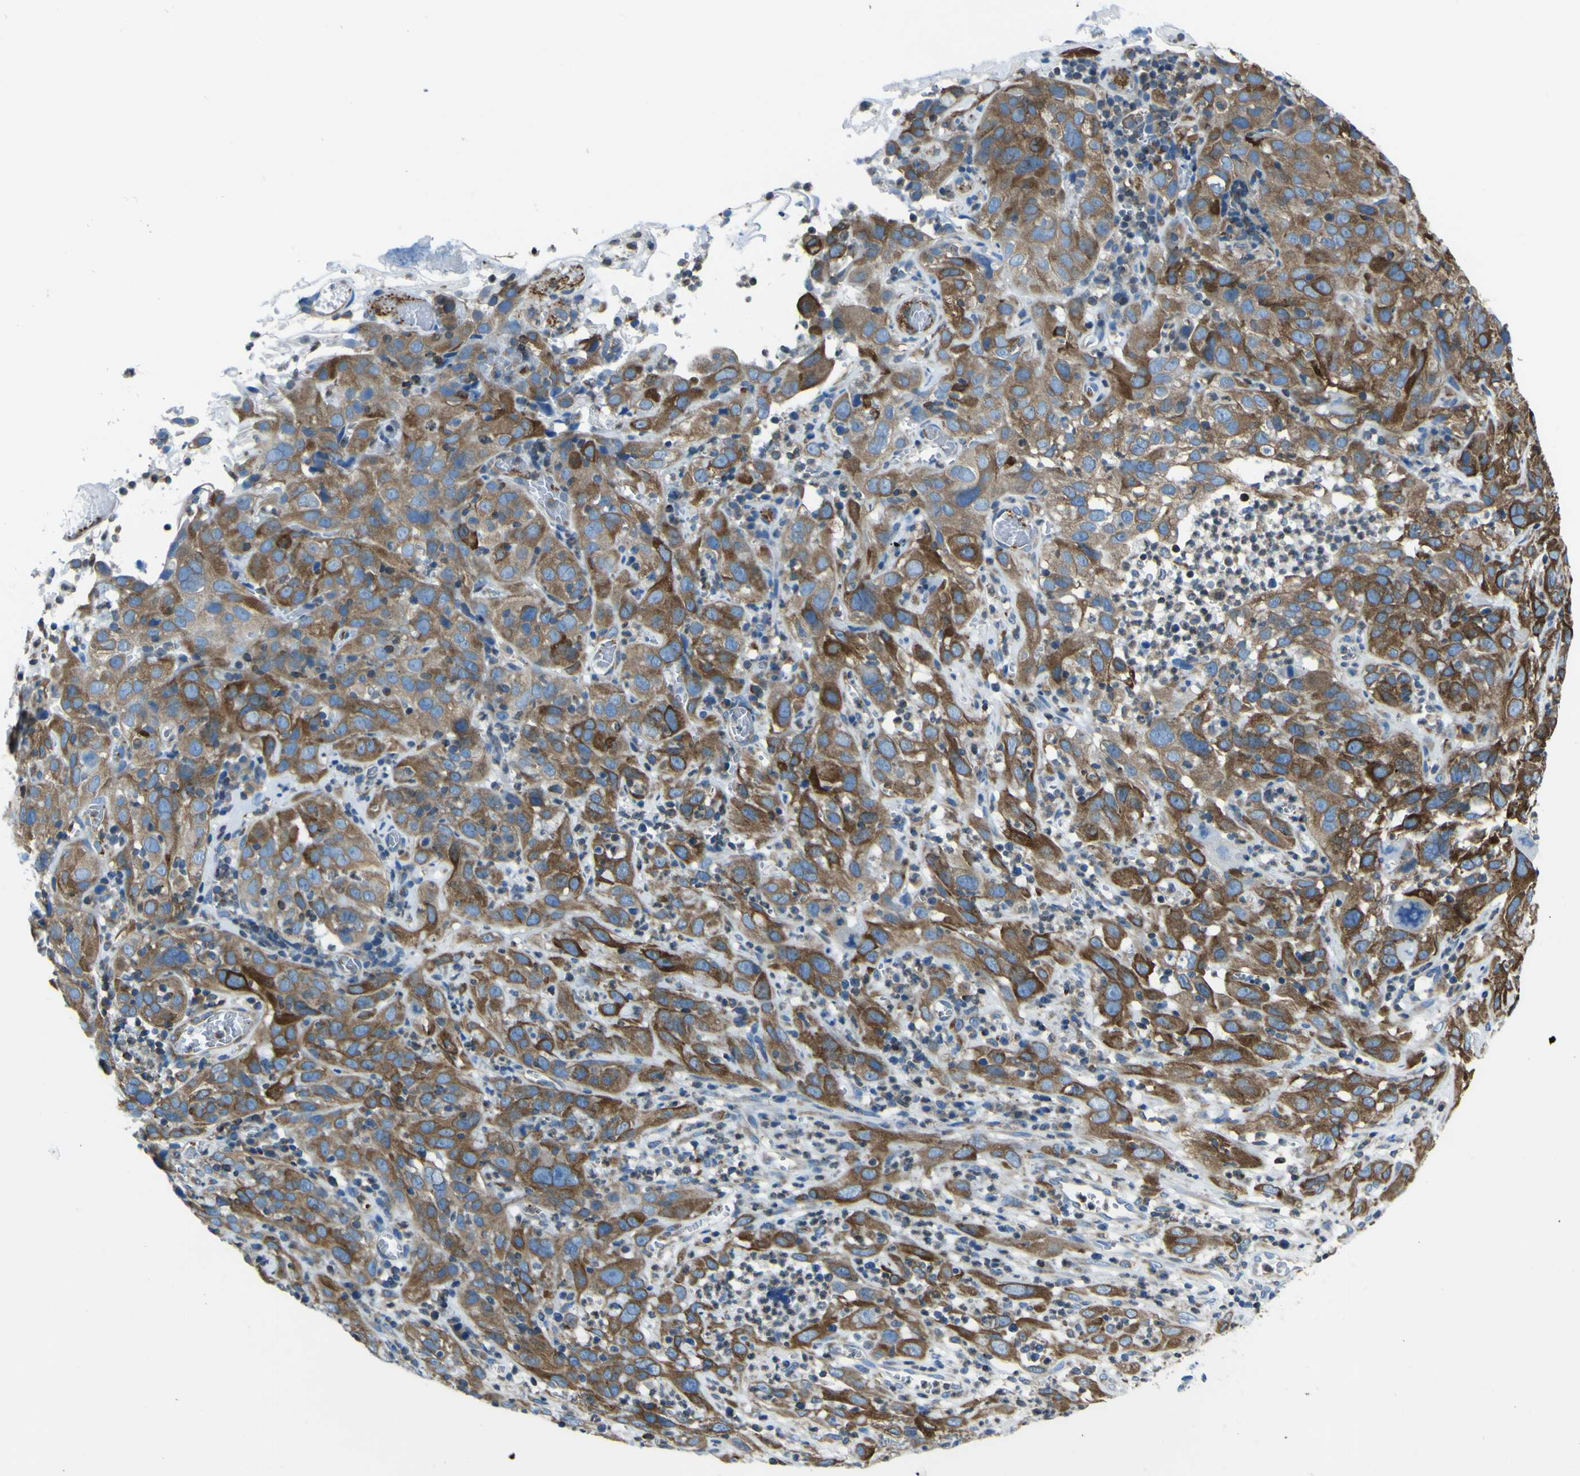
{"staining": {"intensity": "moderate", "quantity": ">75%", "location": "cytoplasmic/membranous"}, "tissue": "cervical cancer", "cell_type": "Tumor cells", "image_type": "cancer", "snomed": [{"axis": "morphology", "description": "Squamous cell carcinoma, NOS"}, {"axis": "topography", "description": "Cervix"}], "caption": "Moderate cytoplasmic/membranous expression is present in approximately >75% of tumor cells in squamous cell carcinoma (cervical). (DAB = brown stain, brightfield microscopy at high magnification).", "gene": "STIM1", "patient": {"sex": "female", "age": 32}}